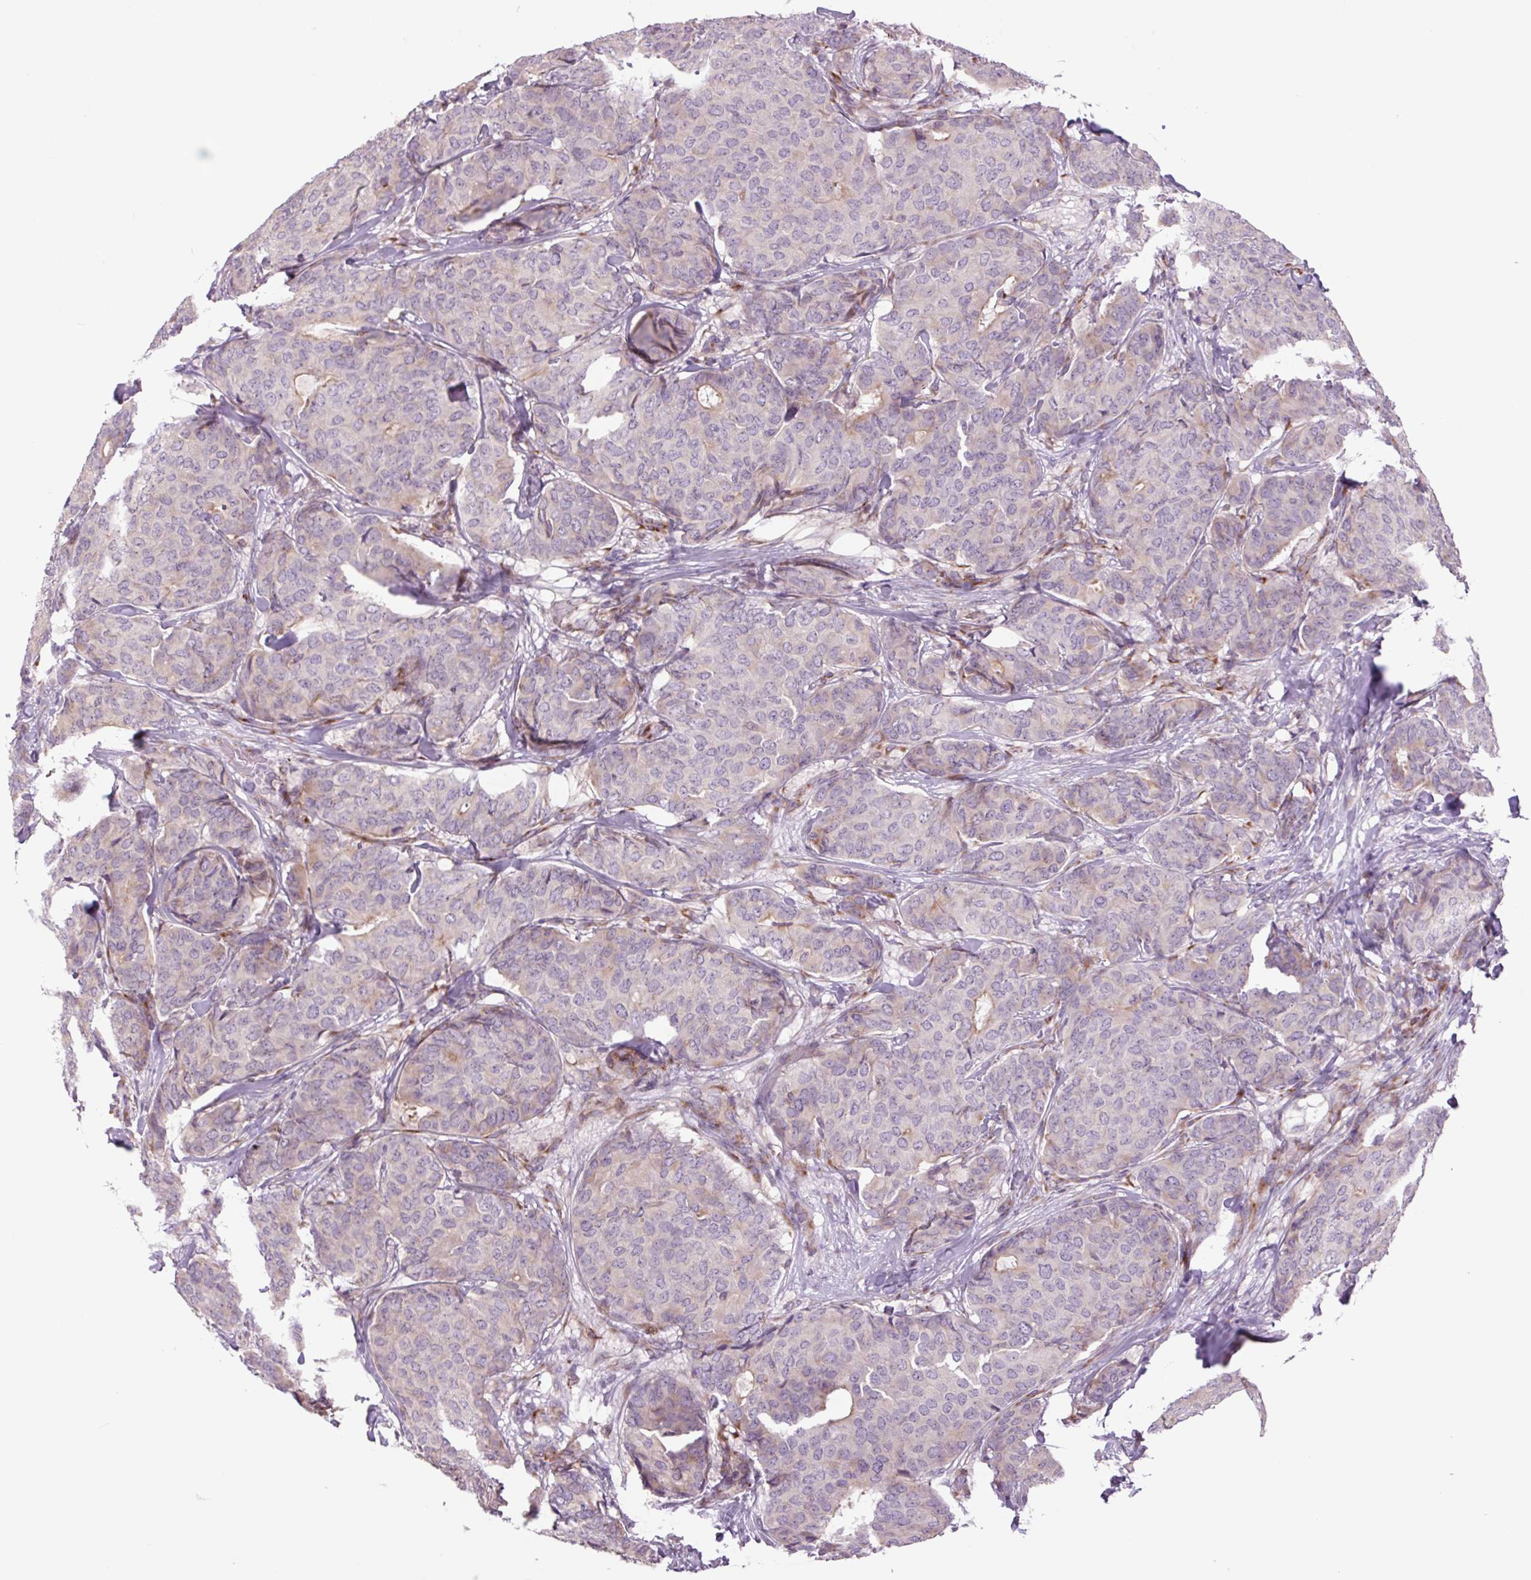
{"staining": {"intensity": "negative", "quantity": "none", "location": "none"}, "tissue": "breast cancer", "cell_type": "Tumor cells", "image_type": "cancer", "snomed": [{"axis": "morphology", "description": "Duct carcinoma"}, {"axis": "topography", "description": "Breast"}], "caption": "Tumor cells are negative for protein expression in human breast infiltrating ductal carcinoma.", "gene": "PLA2G4A", "patient": {"sex": "female", "age": 75}}